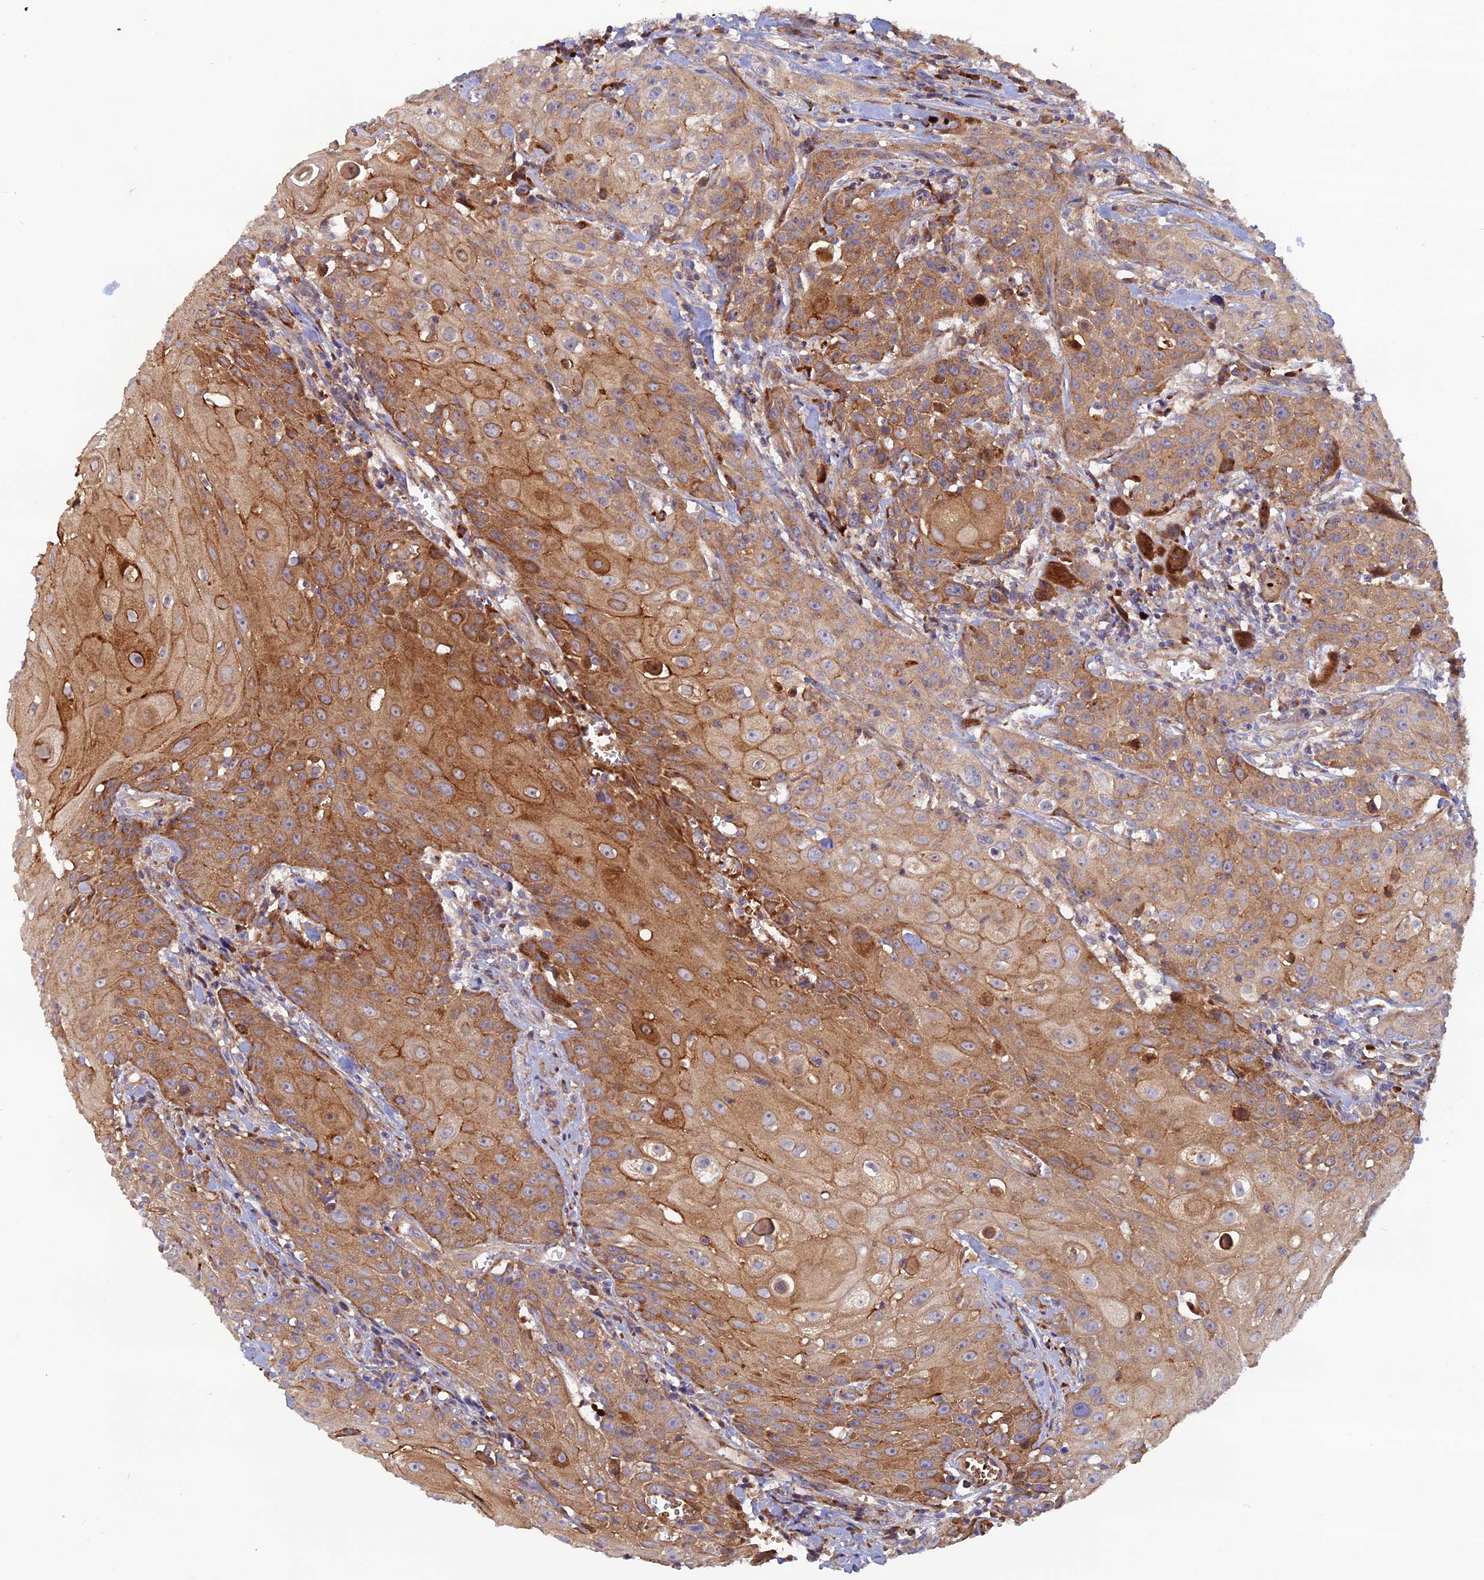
{"staining": {"intensity": "moderate", "quantity": ">75%", "location": "cytoplasmic/membranous"}, "tissue": "head and neck cancer", "cell_type": "Tumor cells", "image_type": "cancer", "snomed": [{"axis": "morphology", "description": "Squamous cell carcinoma, NOS"}, {"axis": "topography", "description": "Oral tissue"}, {"axis": "topography", "description": "Head-Neck"}], "caption": "Immunohistochemical staining of human head and neck cancer shows moderate cytoplasmic/membranous protein positivity in approximately >75% of tumor cells.", "gene": "GMCL1", "patient": {"sex": "female", "age": 82}}